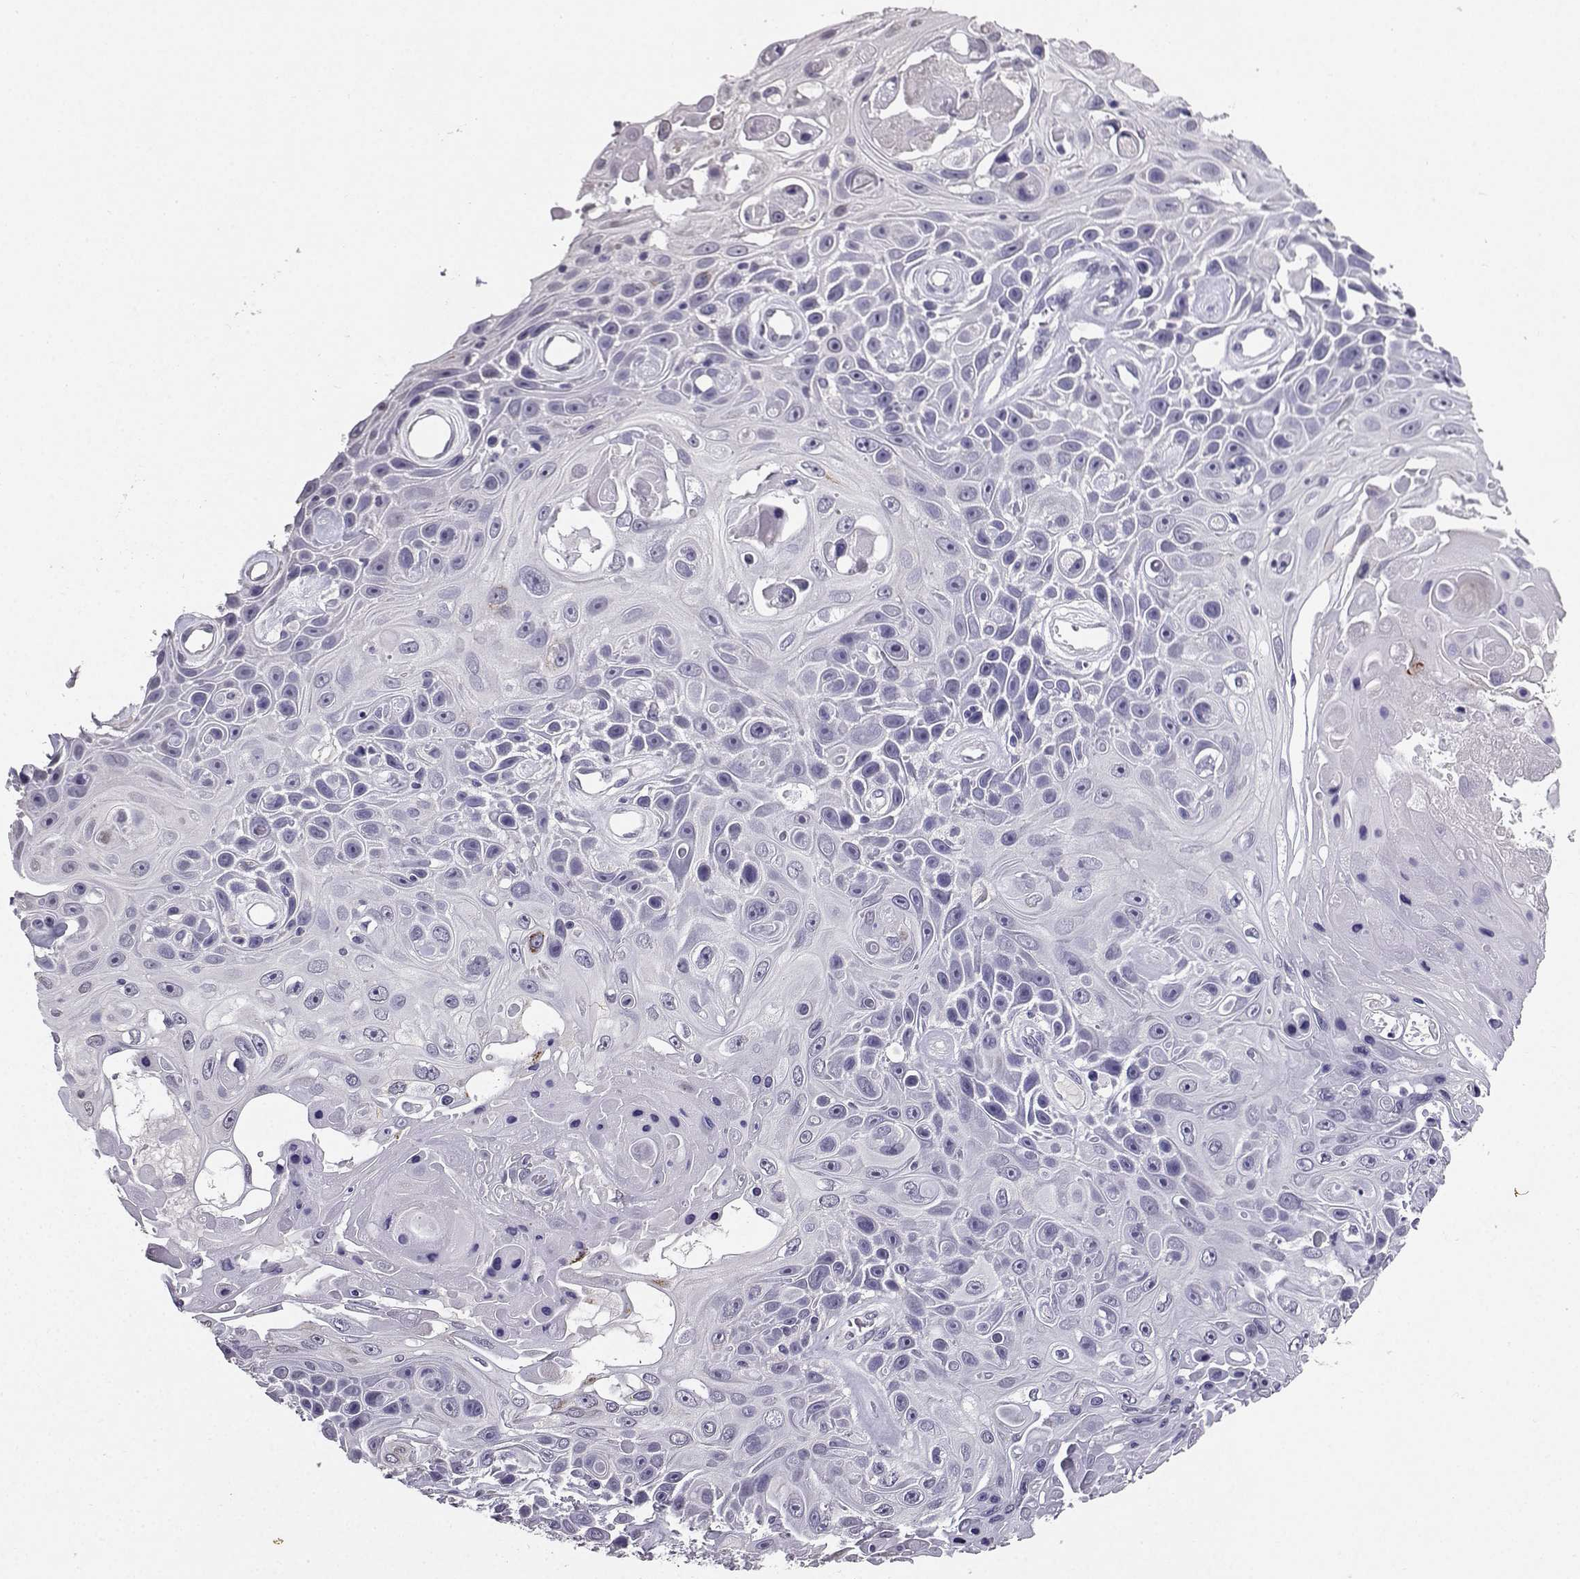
{"staining": {"intensity": "negative", "quantity": "none", "location": "none"}, "tissue": "skin cancer", "cell_type": "Tumor cells", "image_type": "cancer", "snomed": [{"axis": "morphology", "description": "Squamous cell carcinoma, NOS"}, {"axis": "topography", "description": "Skin"}], "caption": "This is an IHC photomicrograph of human skin cancer. There is no staining in tumor cells.", "gene": "SPAG11B", "patient": {"sex": "male", "age": 82}}